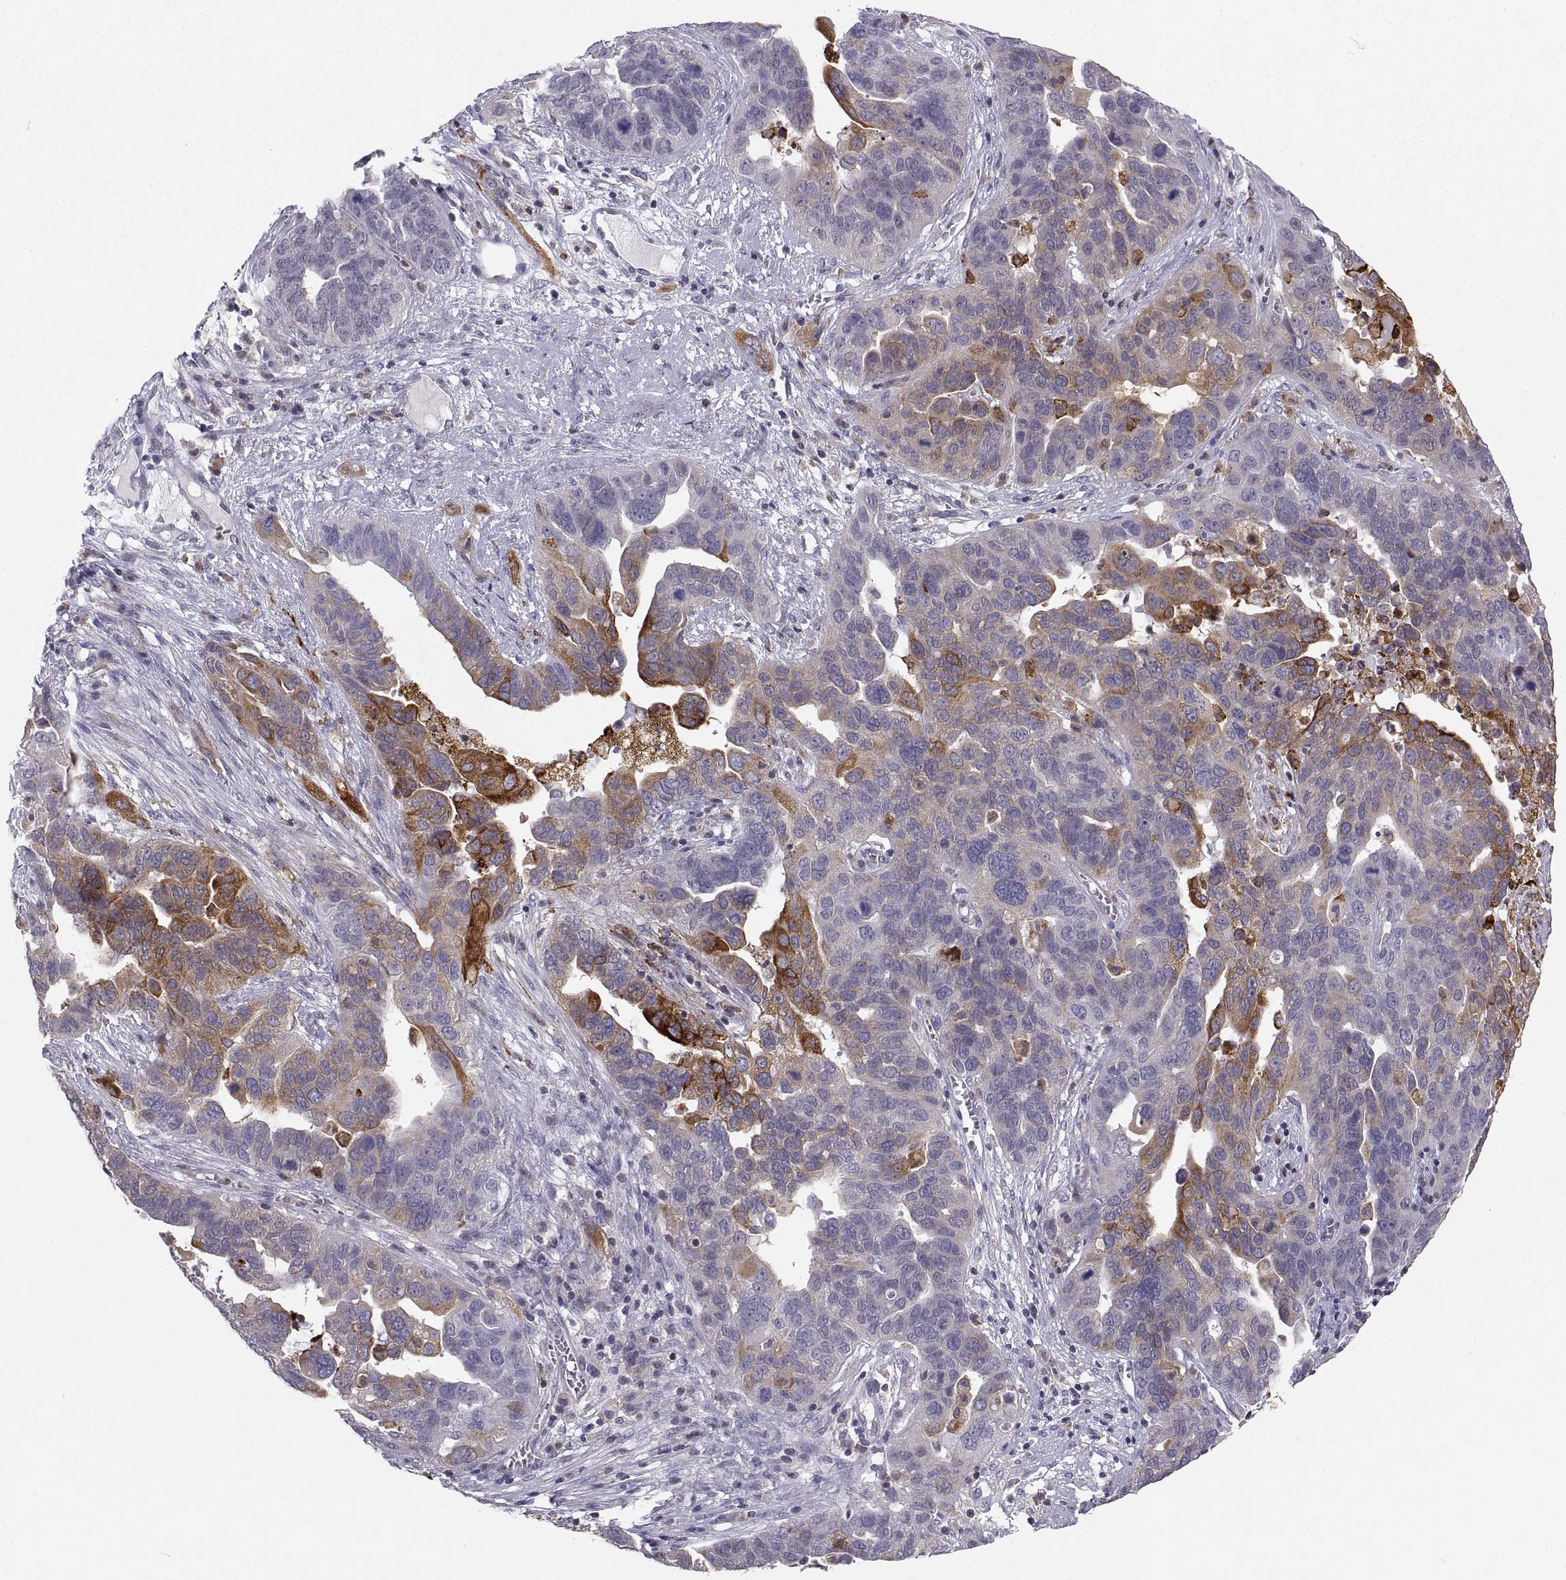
{"staining": {"intensity": "strong", "quantity": "<25%", "location": "cytoplasmic/membranous"}, "tissue": "ovarian cancer", "cell_type": "Tumor cells", "image_type": "cancer", "snomed": [{"axis": "morphology", "description": "Carcinoma, endometroid"}, {"axis": "topography", "description": "Soft tissue"}, {"axis": "topography", "description": "Ovary"}], "caption": "There is medium levels of strong cytoplasmic/membranous staining in tumor cells of endometroid carcinoma (ovarian), as demonstrated by immunohistochemical staining (brown color).", "gene": "ERO1A", "patient": {"sex": "female", "age": 52}}